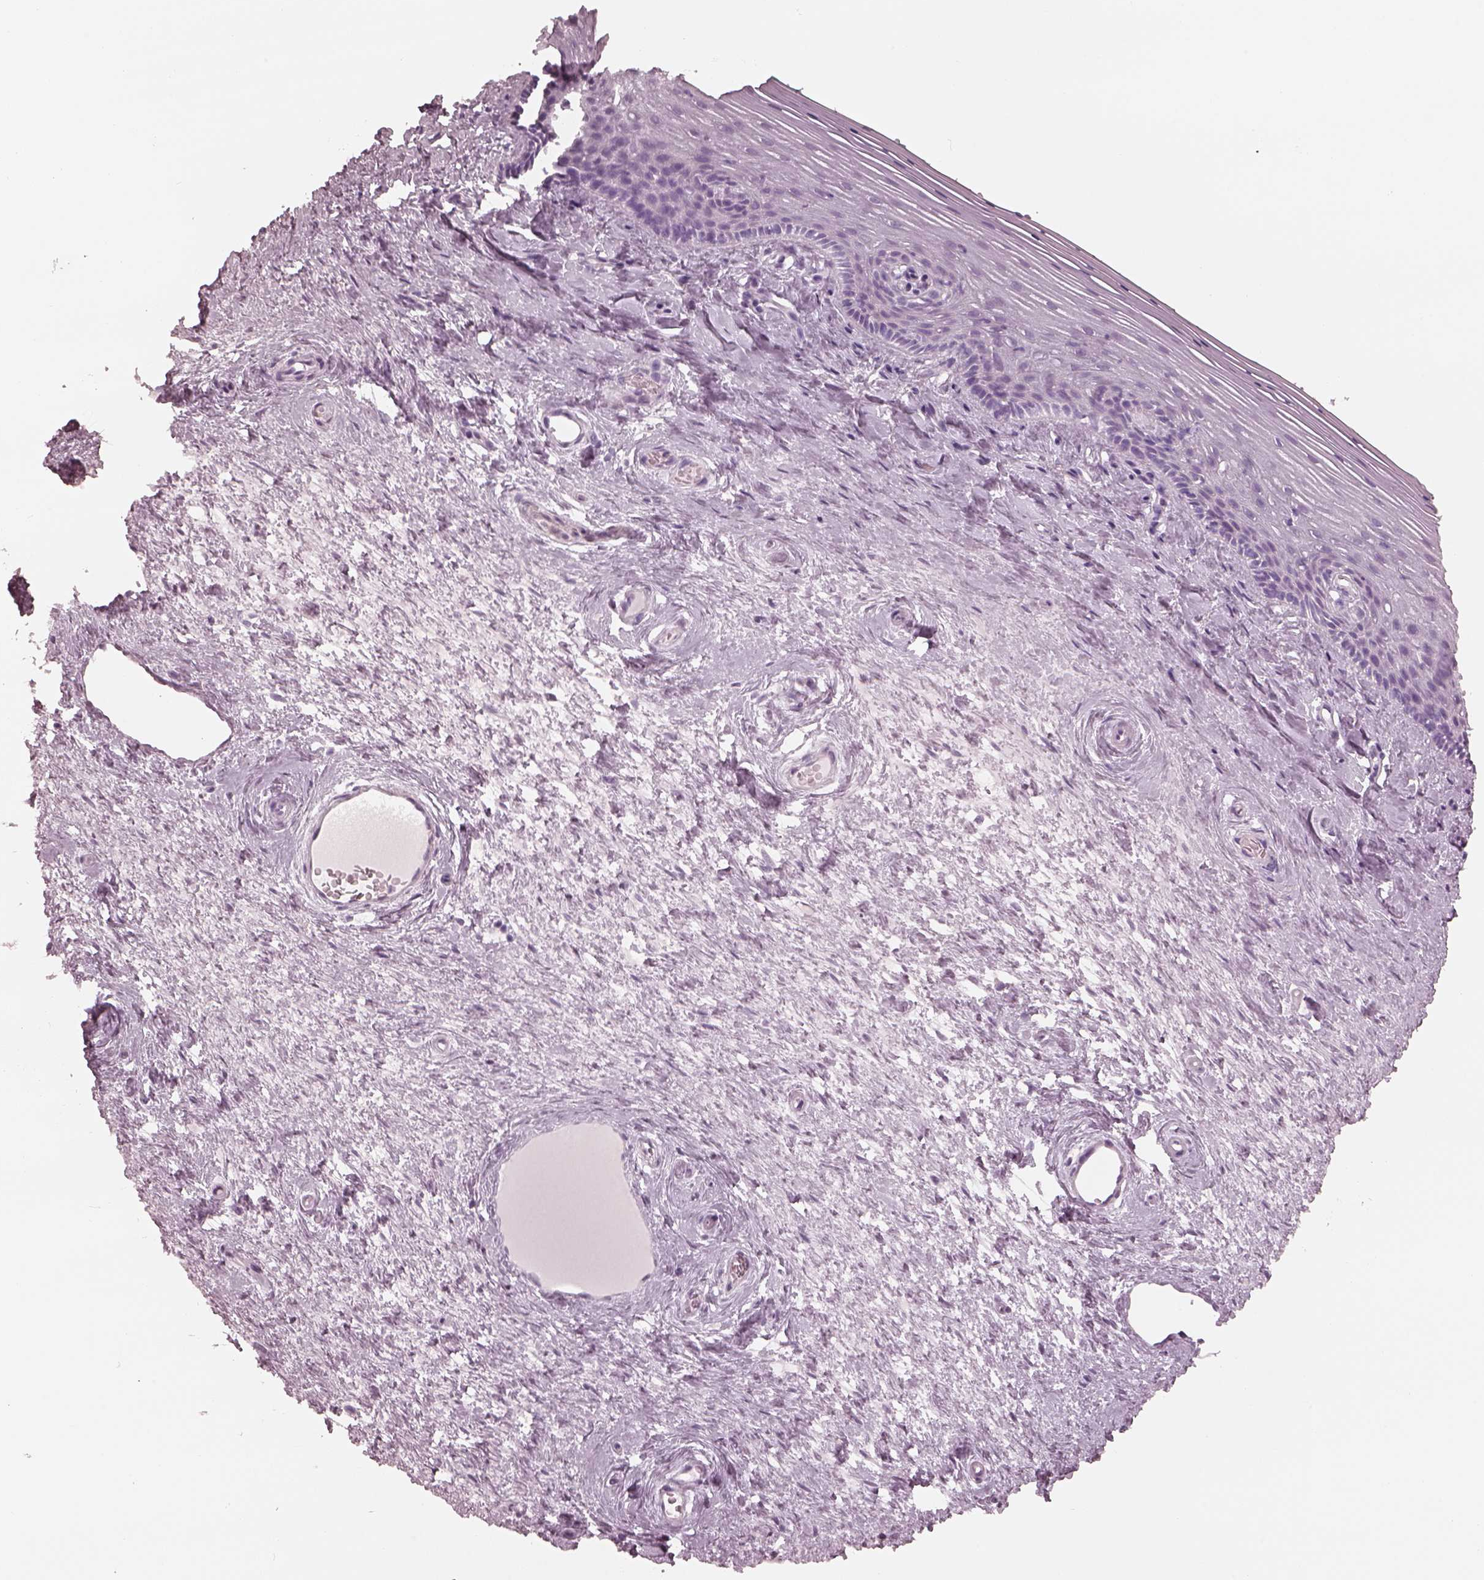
{"staining": {"intensity": "negative", "quantity": "none", "location": "none"}, "tissue": "vagina", "cell_type": "Squamous epithelial cells", "image_type": "normal", "snomed": [{"axis": "morphology", "description": "Normal tissue, NOS"}, {"axis": "topography", "description": "Vagina"}], "caption": "Vagina stained for a protein using immunohistochemistry (IHC) shows no staining squamous epithelial cells.", "gene": "C2orf81", "patient": {"sex": "female", "age": 45}}